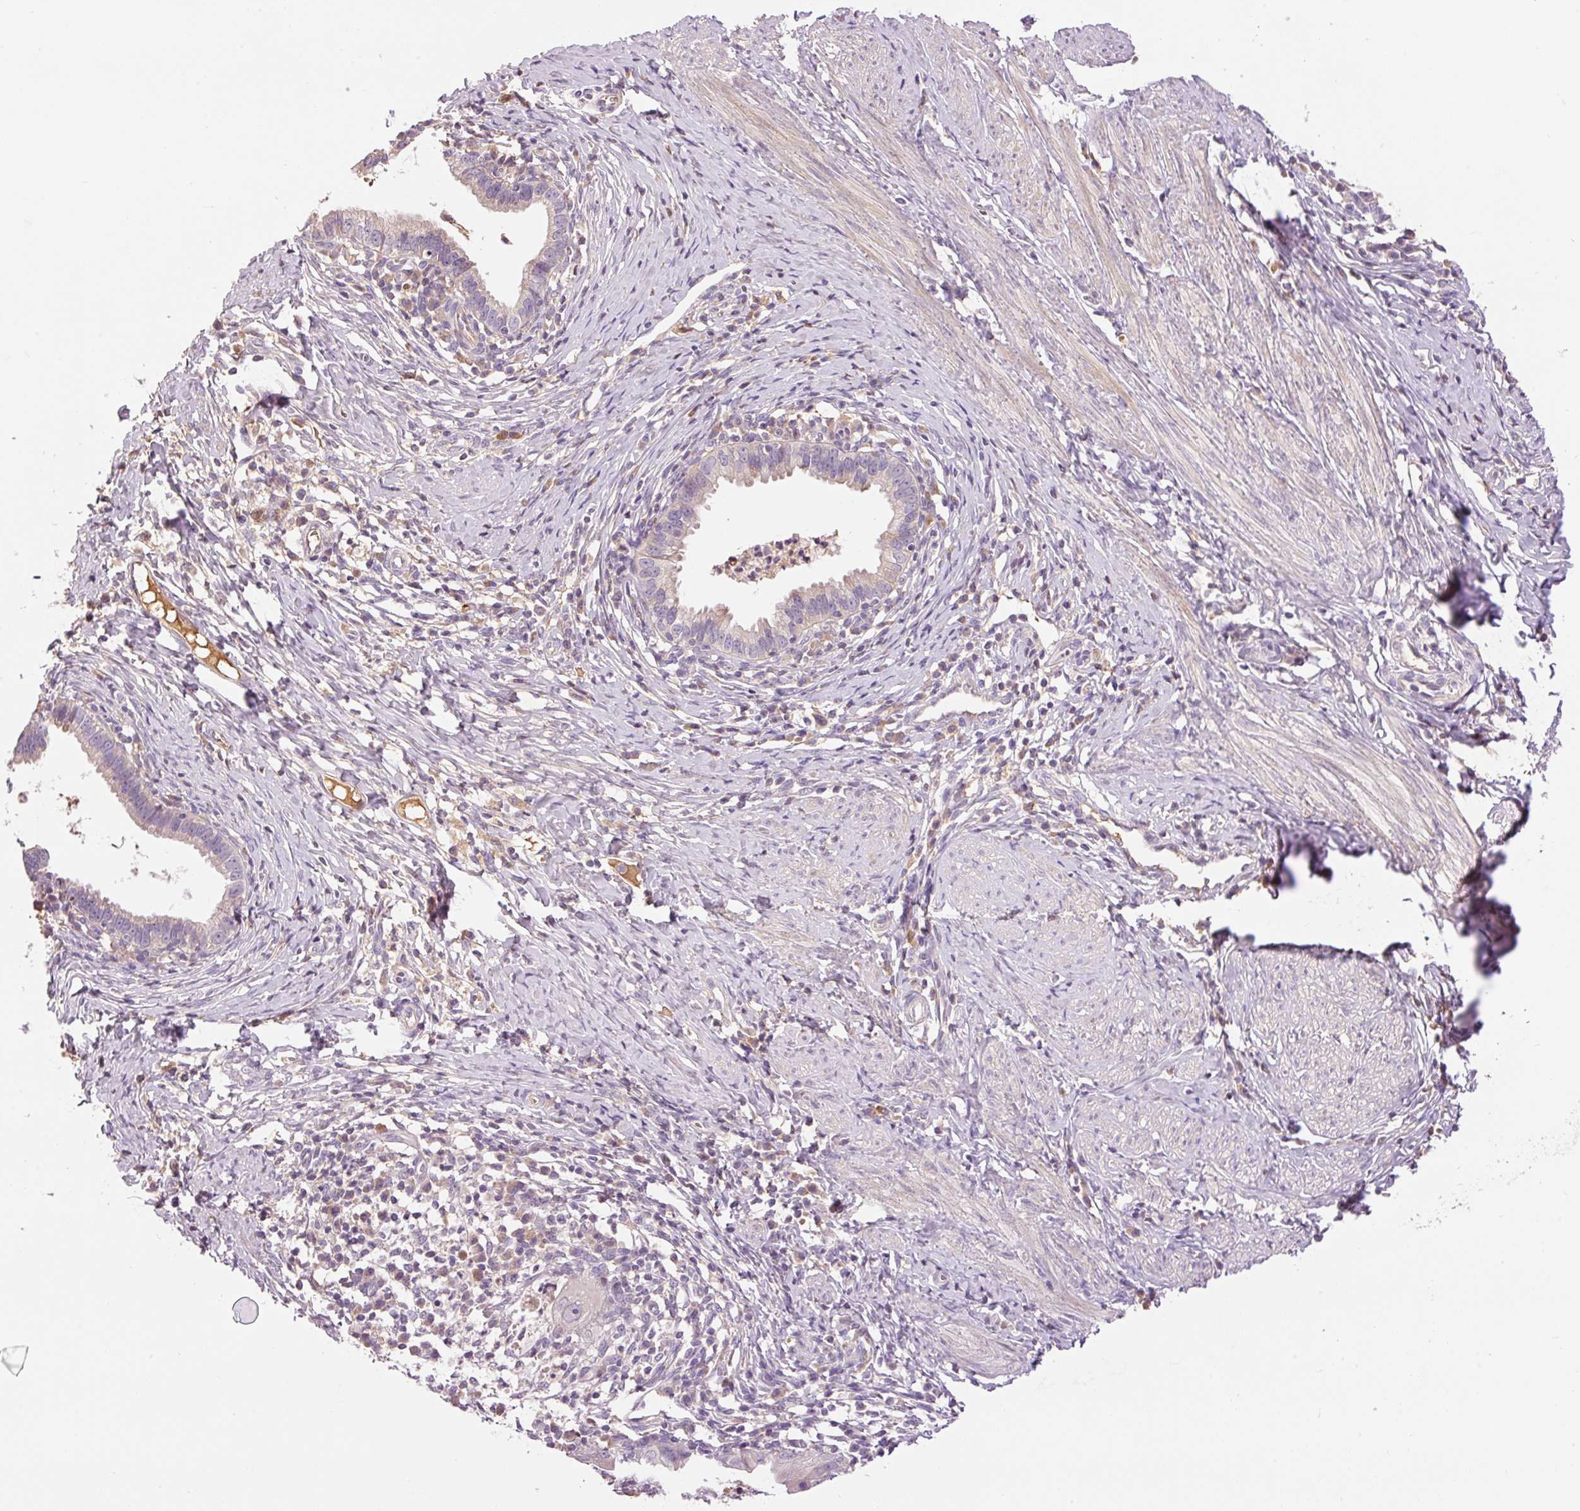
{"staining": {"intensity": "weak", "quantity": "25%-75%", "location": "cytoplasmic/membranous"}, "tissue": "cervical cancer", "cell_type": "Tumor cells", "image_type": "cancer", "snomed": [{"axis": "morphology", "description": "Adenocarcinoma, NOS"}, {"axis": "topography", "description": "Cervix"}], "caption": "This is an image of IHC staining of cervical cancer, which shows weak staining in the cytoplasmic/membranous of tumor cells.", "gene": "CMTM8", "patient": {"sex": "female", "age": 36}}